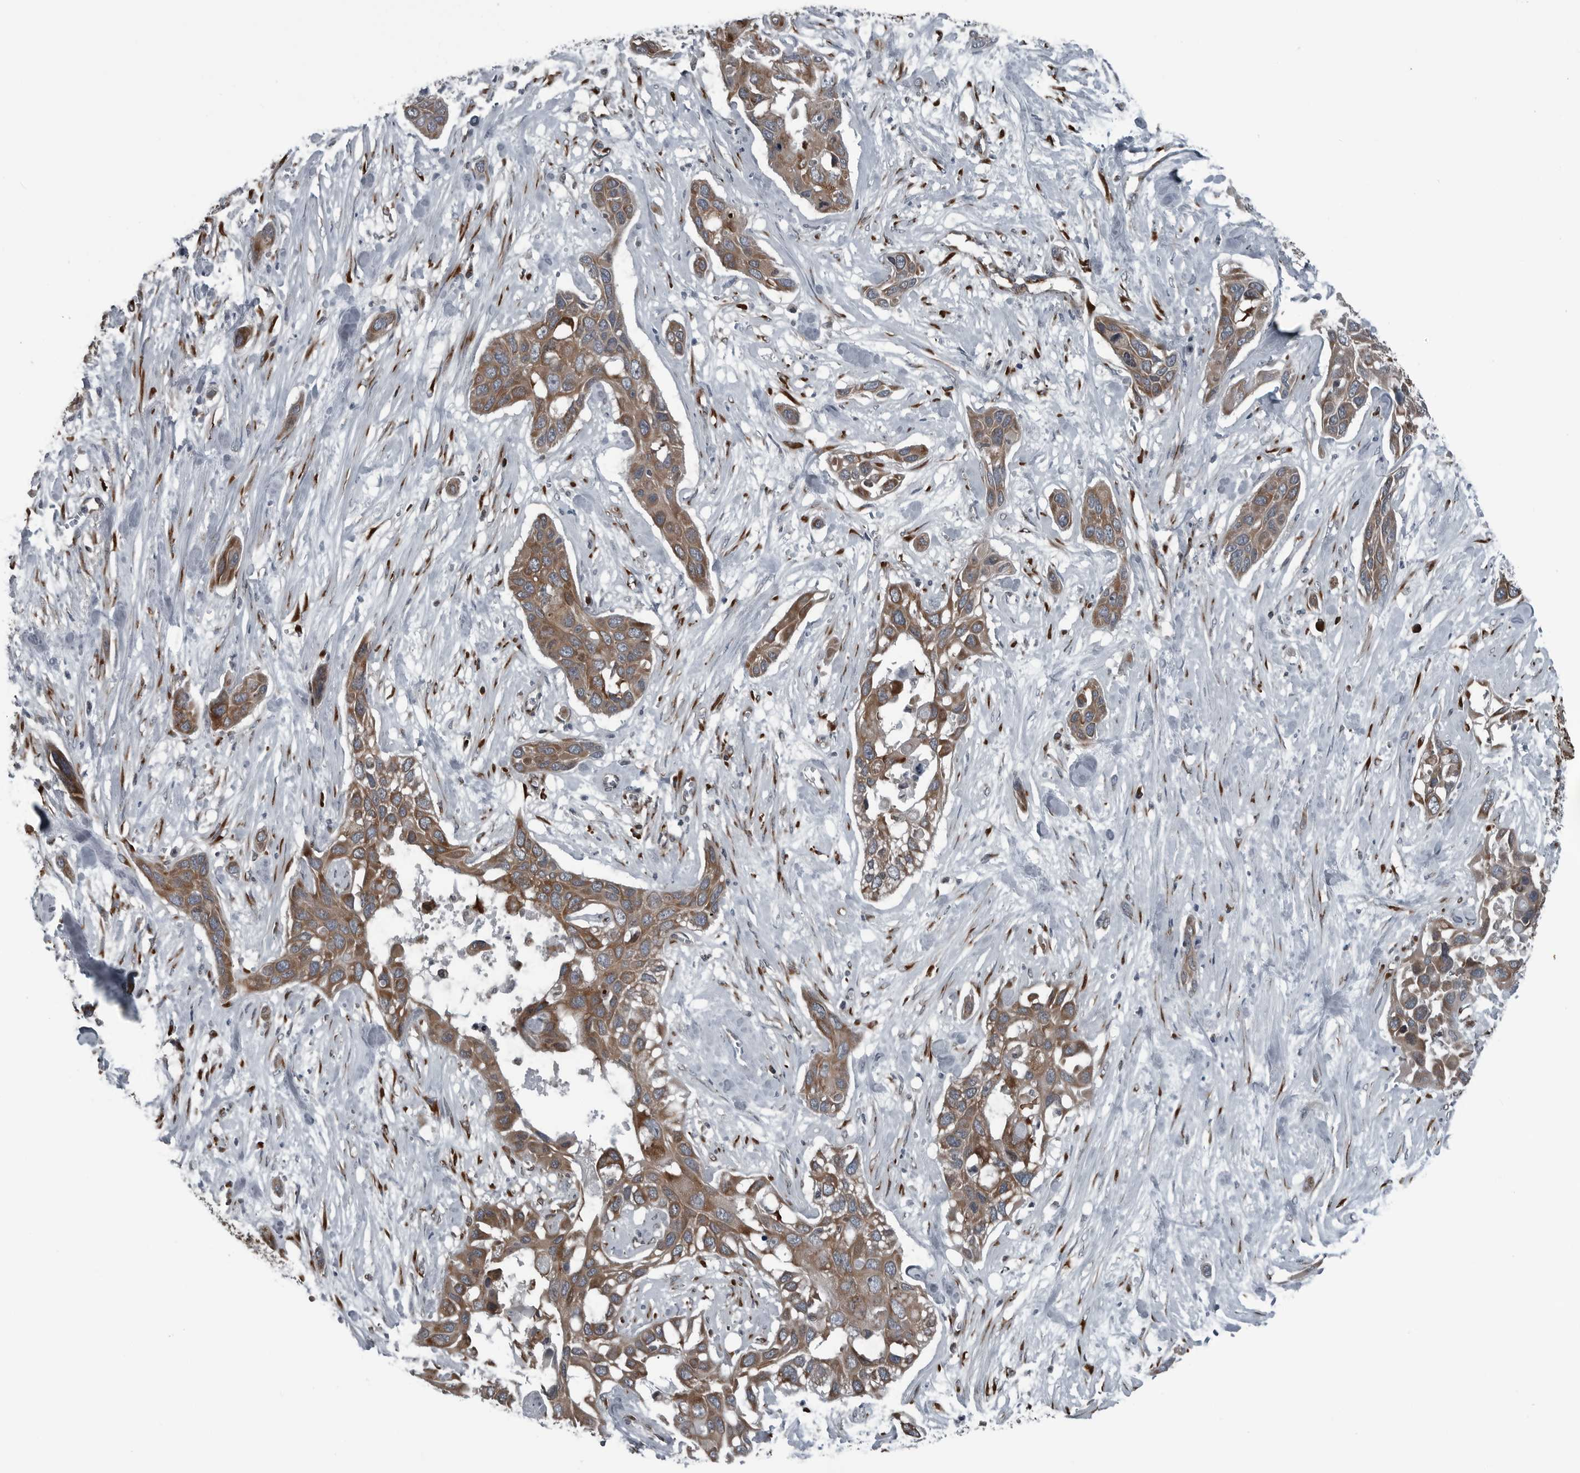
{"staining": {"intensity": "moderate", "quantity": ">75%", "location": "cytoplasmic/membranous"}, "tissue": "pancreatic cancer", "cell_type": "Tumor cells", "image_type": "cancer", "snomed": [{"axis": "morphology", "description": "Adenocarcinoma, NOS"}, {"axis": "topography", "description": "Pancreas"}], "caption": "This is a photomicrograph of immunohistochemistry (IHC) staining of pancreatic adenocarcinoma, which shows moderate staining in the cytoplasmic/membranous of tumor cells.", "gene": "CEP85", "patient": {"sex": "female", "age": 60}}